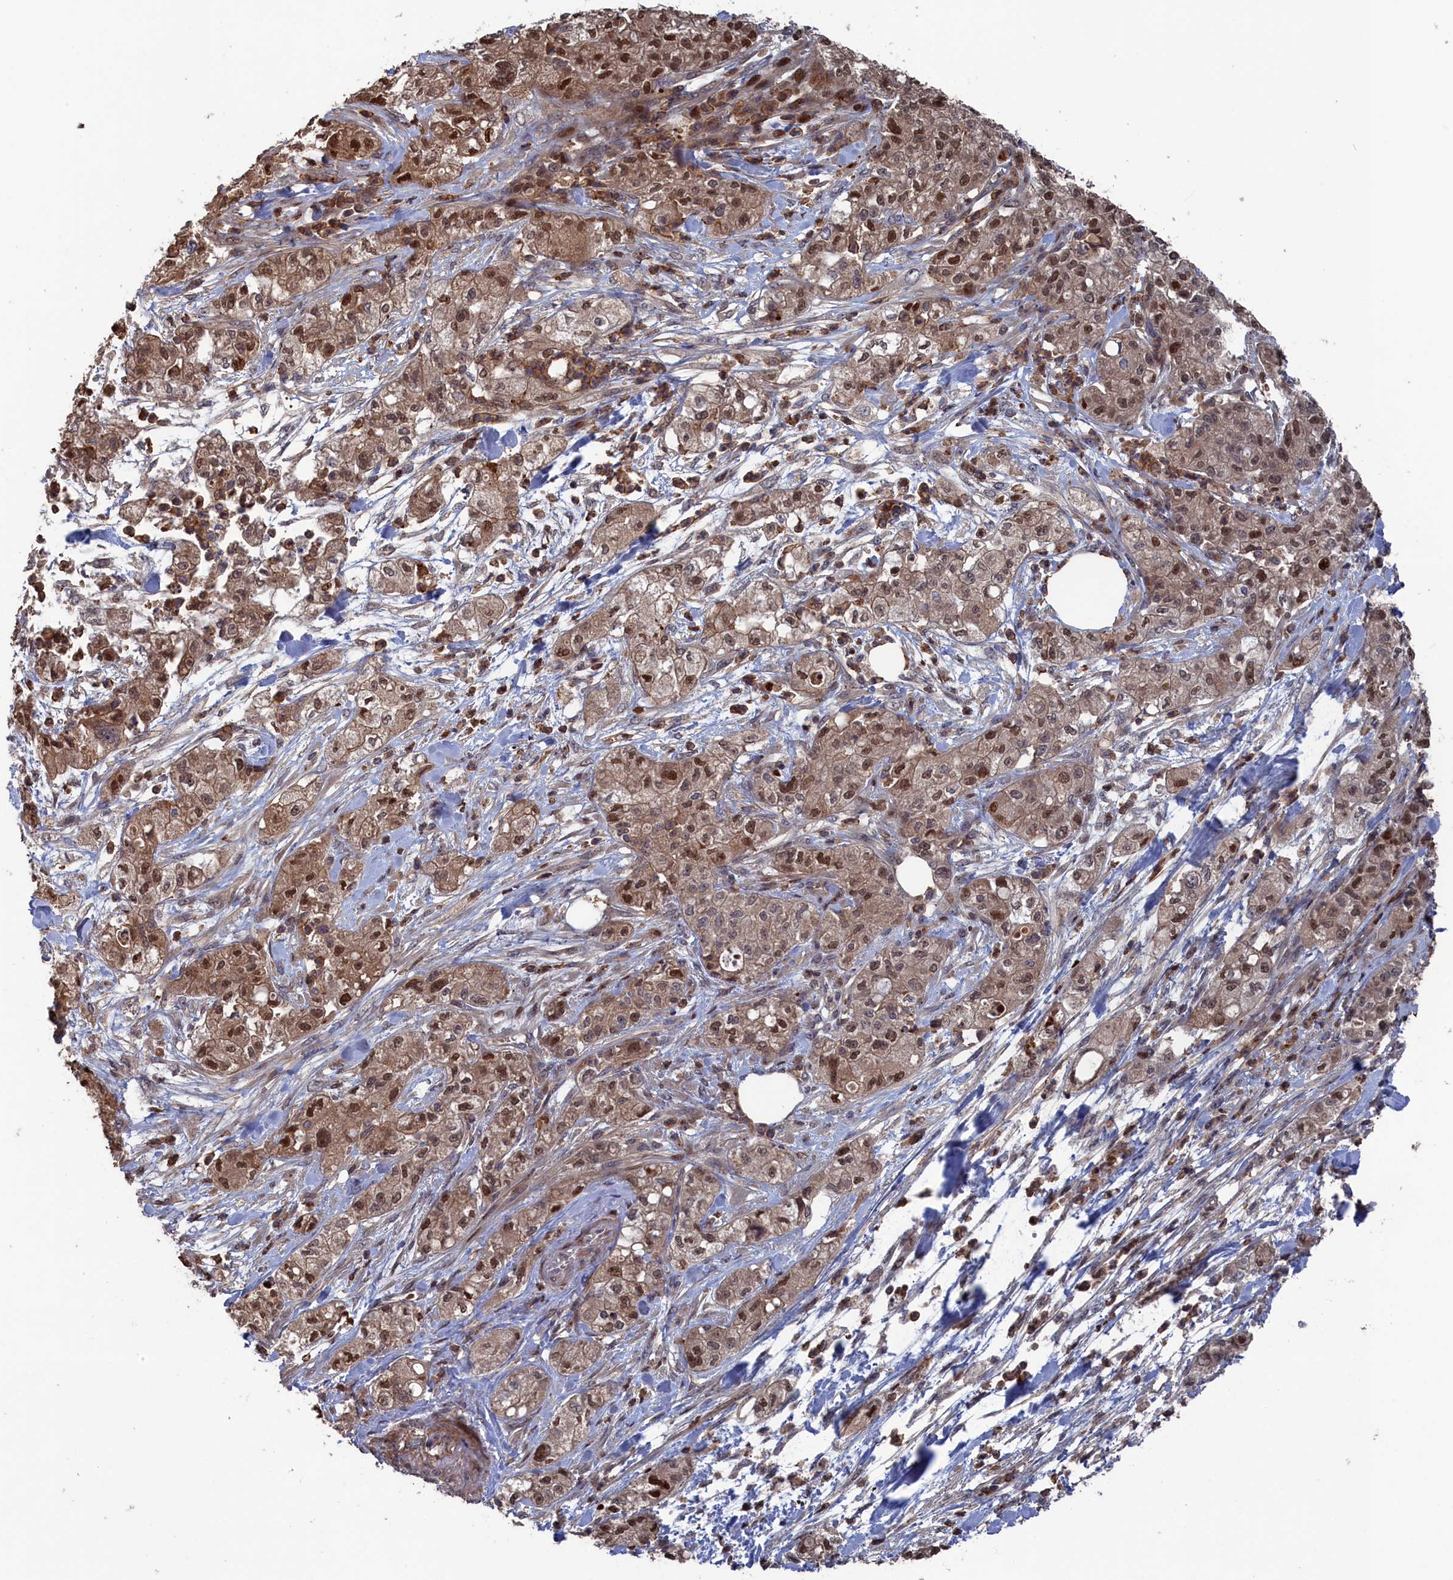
{"staining": {"intensity": "moderate", "quantity": ">75%", "location": "cytoplasmic/membranous,nuclear"}, "tissue": "pancreatic cancer", "cell_type": "Tumor cells", "image_type": "cancer", "snomed": [{"axis": "morphology", "description": "Adenocarcinoma, NOS"}, {"axis": "topography", "description": "Pancreas"}], "caption": "A photomicrograph of pancreatic cancer stained for a protein demonstrates moderate cytoplasmic/membranous and nuclear brown staining in tumor cells.", "gene": "PLA2G15", "patient": {"sex": "female", "age": 78}}